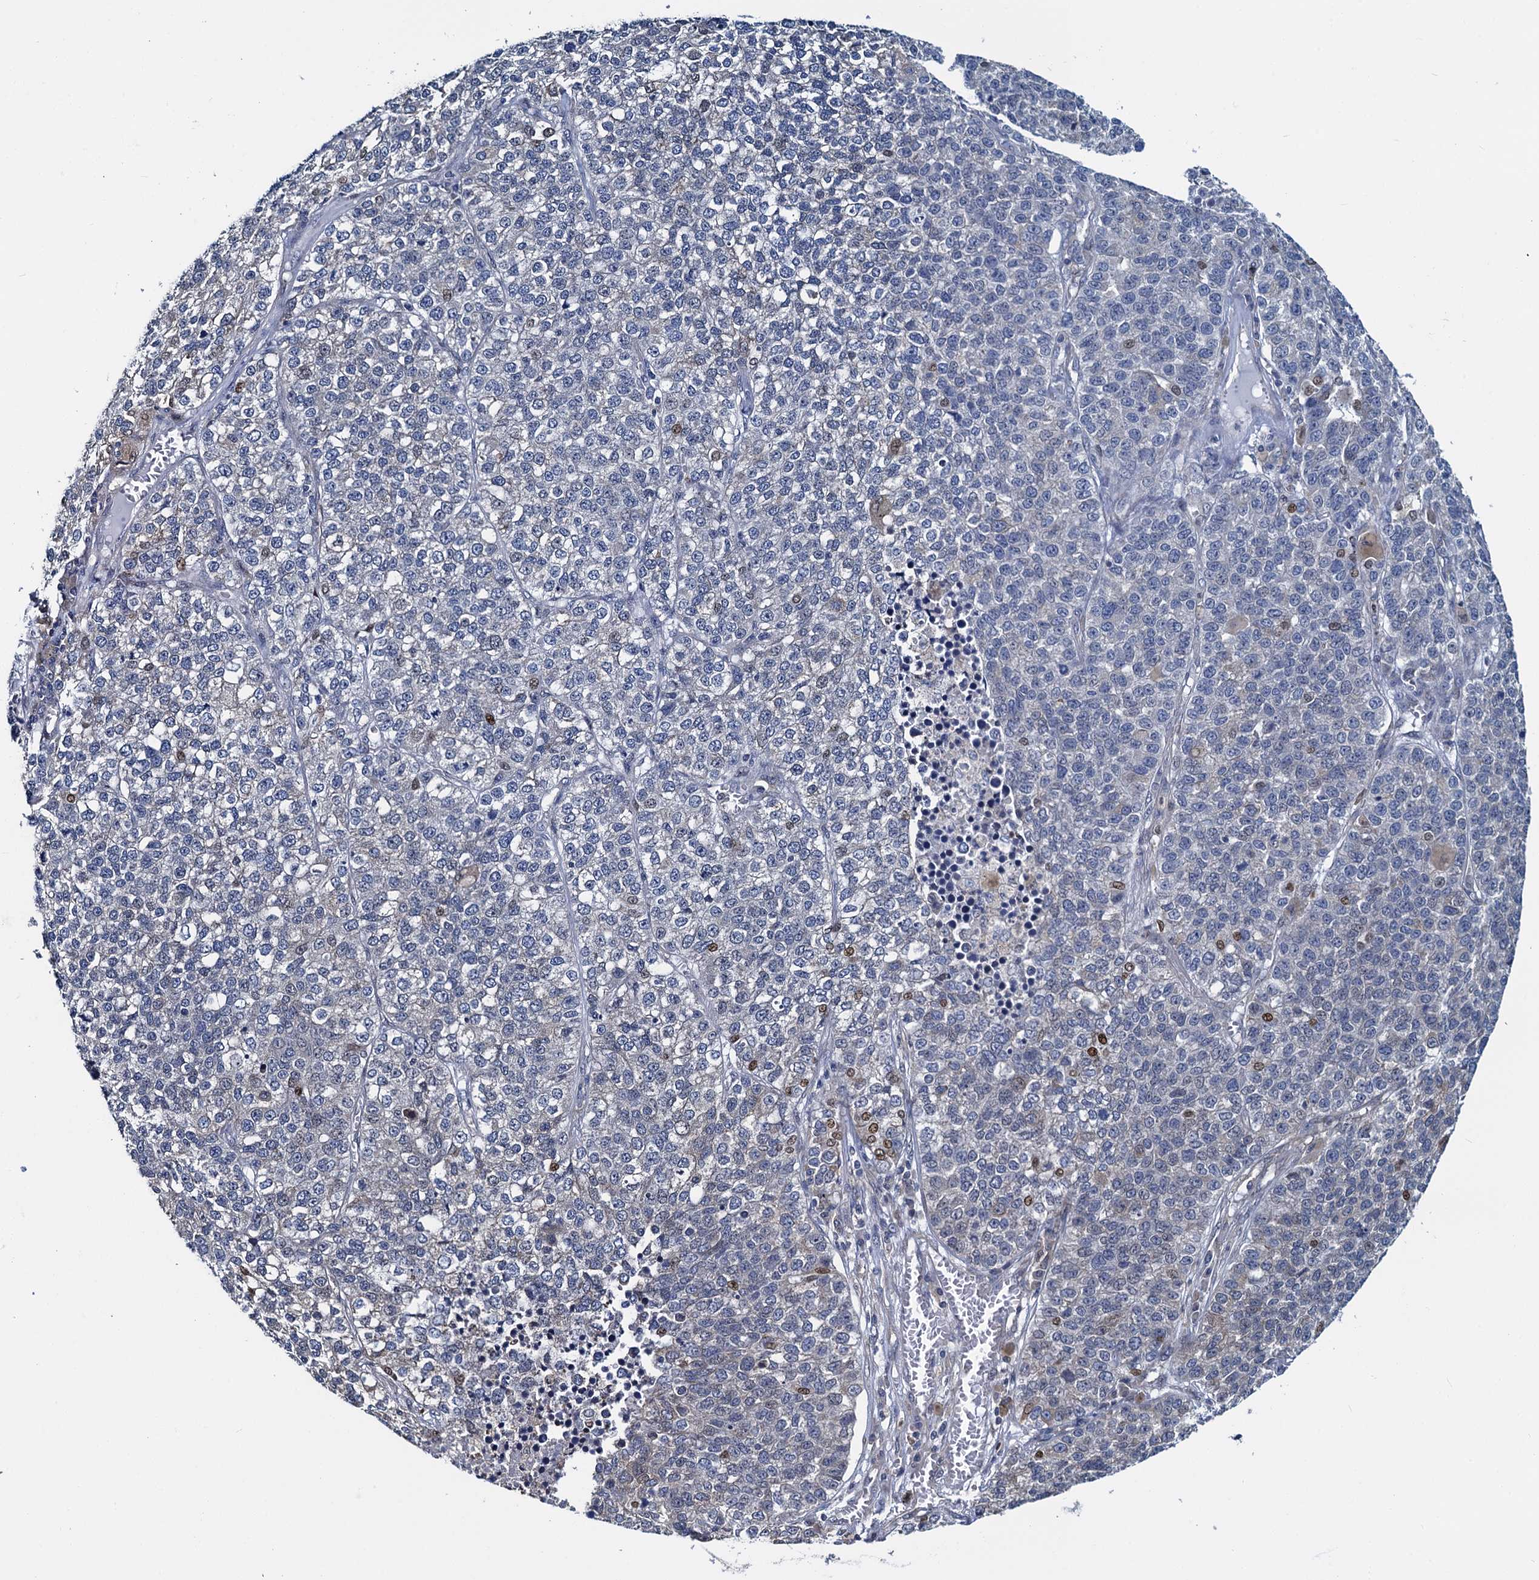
{"staining": {"intensity": "moderate", "quantity": "<25%", "location": "nuclear"}, "tissue": "lung cancer", "cell_type": "Tumor cells", "image_type": "cancer", "snomed": [{"axis": "morphology", "description": "Adenocarcinoma, NOS"}, {"axis": "topography", "description": "Lung"}], "caption": "Lung adenocarcinoma stained with a protein marker demonstrates moderate staining in tumor cells.", "gene": "RNF125", "patient": {"sex": "male", "age": 49}}